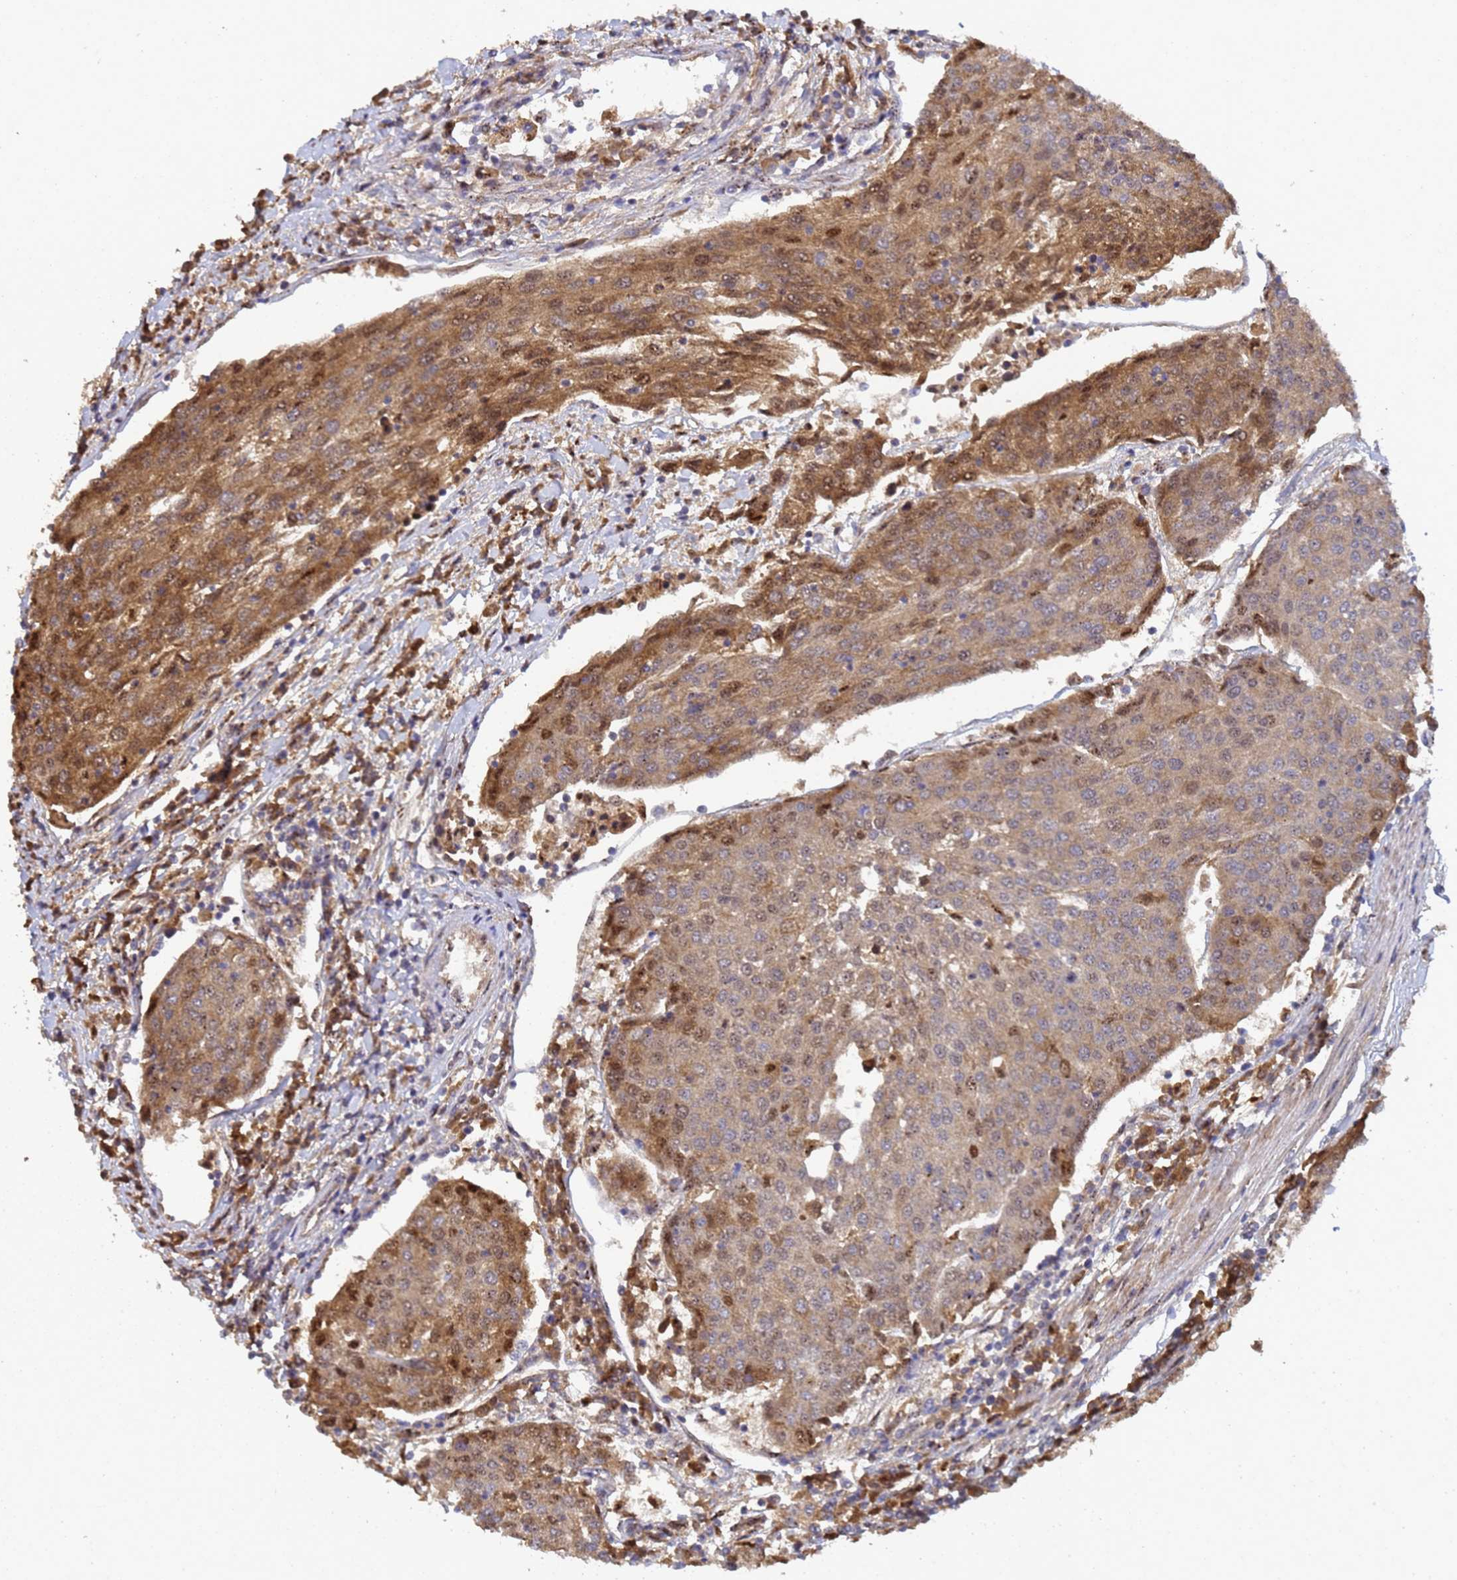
{"staining": {"intensity": "moderate", "quantity": "25%-75%", "location": "cytoplasmic/membranous,nuclear"}, "tissue": "urothelial cancer", "cell_type": "Tumor cells", "image_type": "cancer", "snomed": [{"axis": "morphology", "description": "Urothelial carcinoma, High grade"}, {"axis": "topography", "description": "Urinary bladder"}], "caption": "Immunohistochemistry (IHC) (DAB) staining of human urothelial carcinoma (high-grade) exhibits moderate cytoplasmic/membranous and nuclear protein staining in approximately 25%-75% of tumor cells.", "gene": "SECISBP2", "patient": {"sex": "female", "age": 85}}